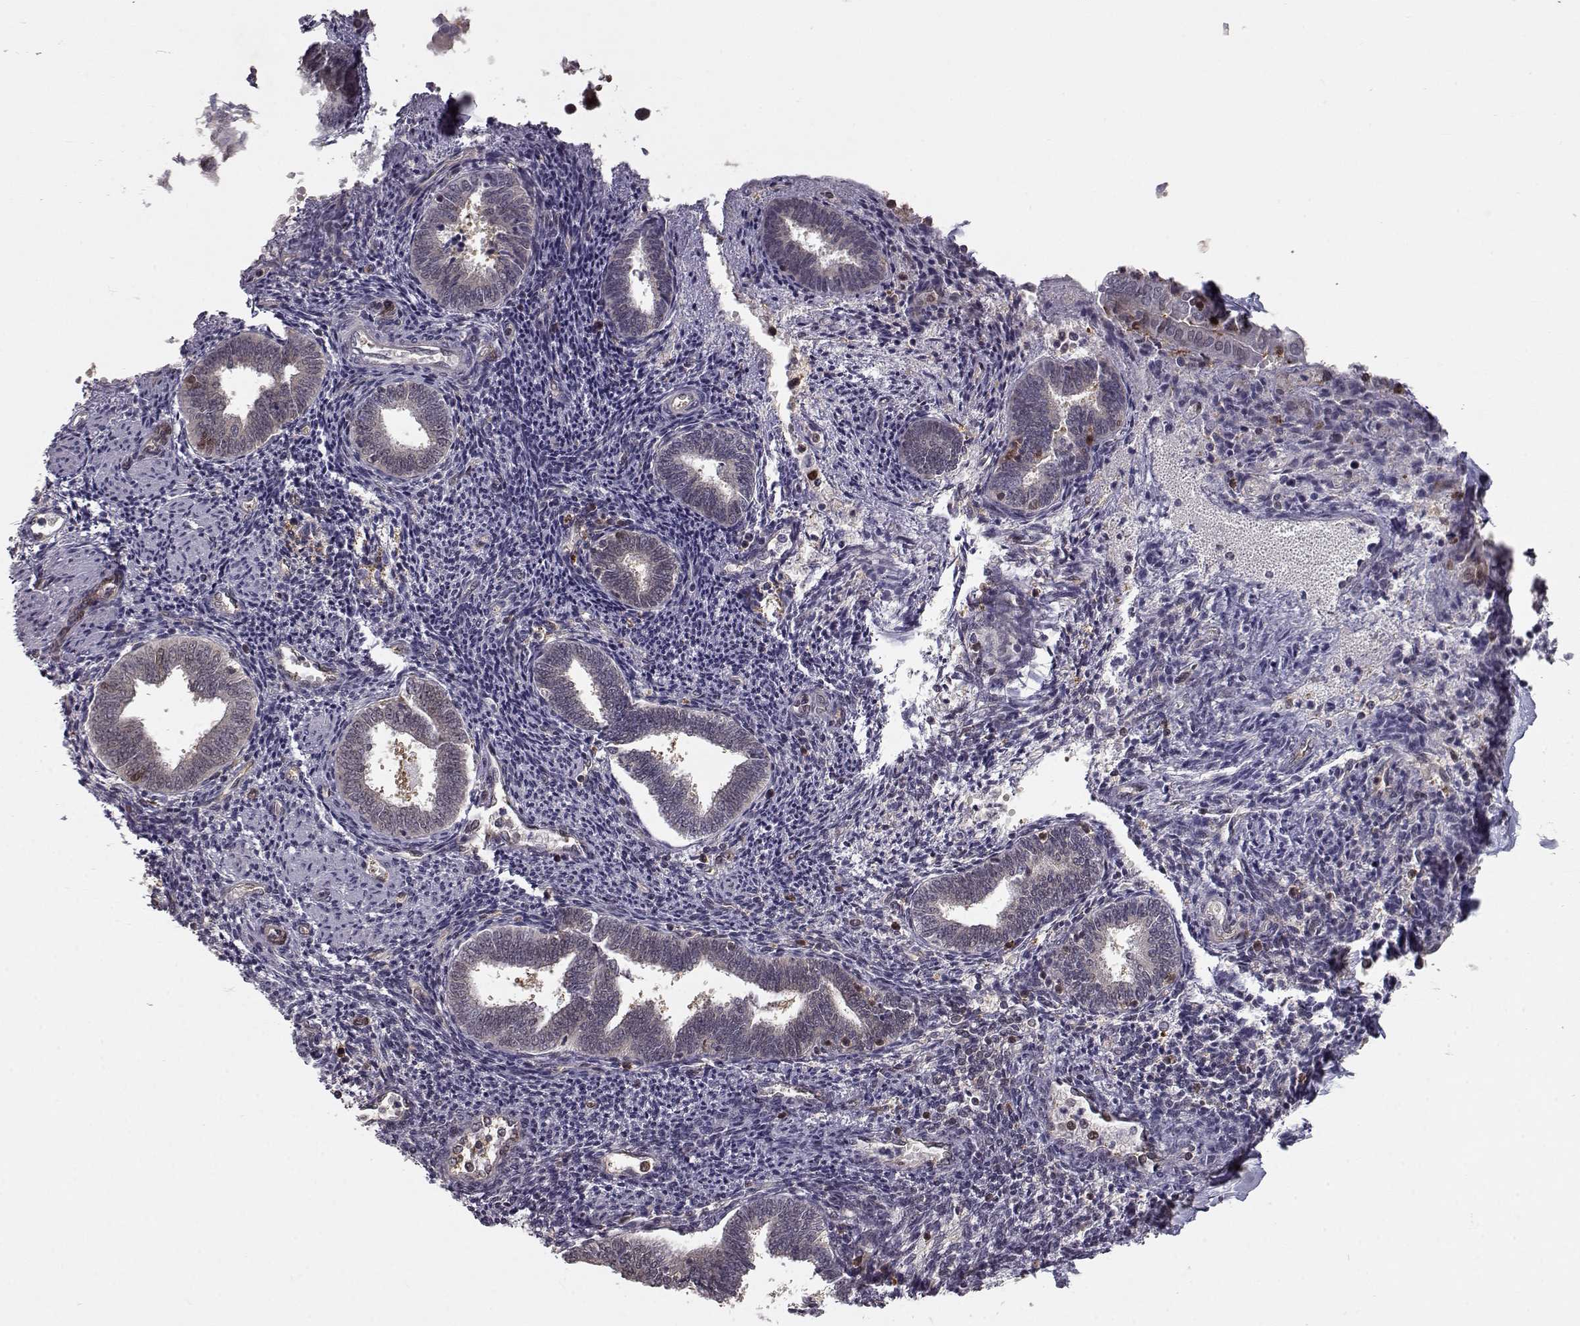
{"staining": {"intensity": "negative", "quantity": "none", "location": "none"}, "tissue": "endometrium", "cell_type": "Cells in endometrial stroma", "image_type": "normal", "snomed": [{"axis": "morphology", "description": "Normal tissue, NOS"}, {"axis": "topography", "description": "Endometrium"}], "caption": "Immunohistochemistry histopathology image of normal human endometrium stained for a protein (brown), which displays no positivity in cells in endometrial stroma. (DAB immunohistochemistry (IHC) visualized using brightfield microscopy, high magnification).", "gene": "RANBP1", "patient": {"sex": "female", "age": 42}}